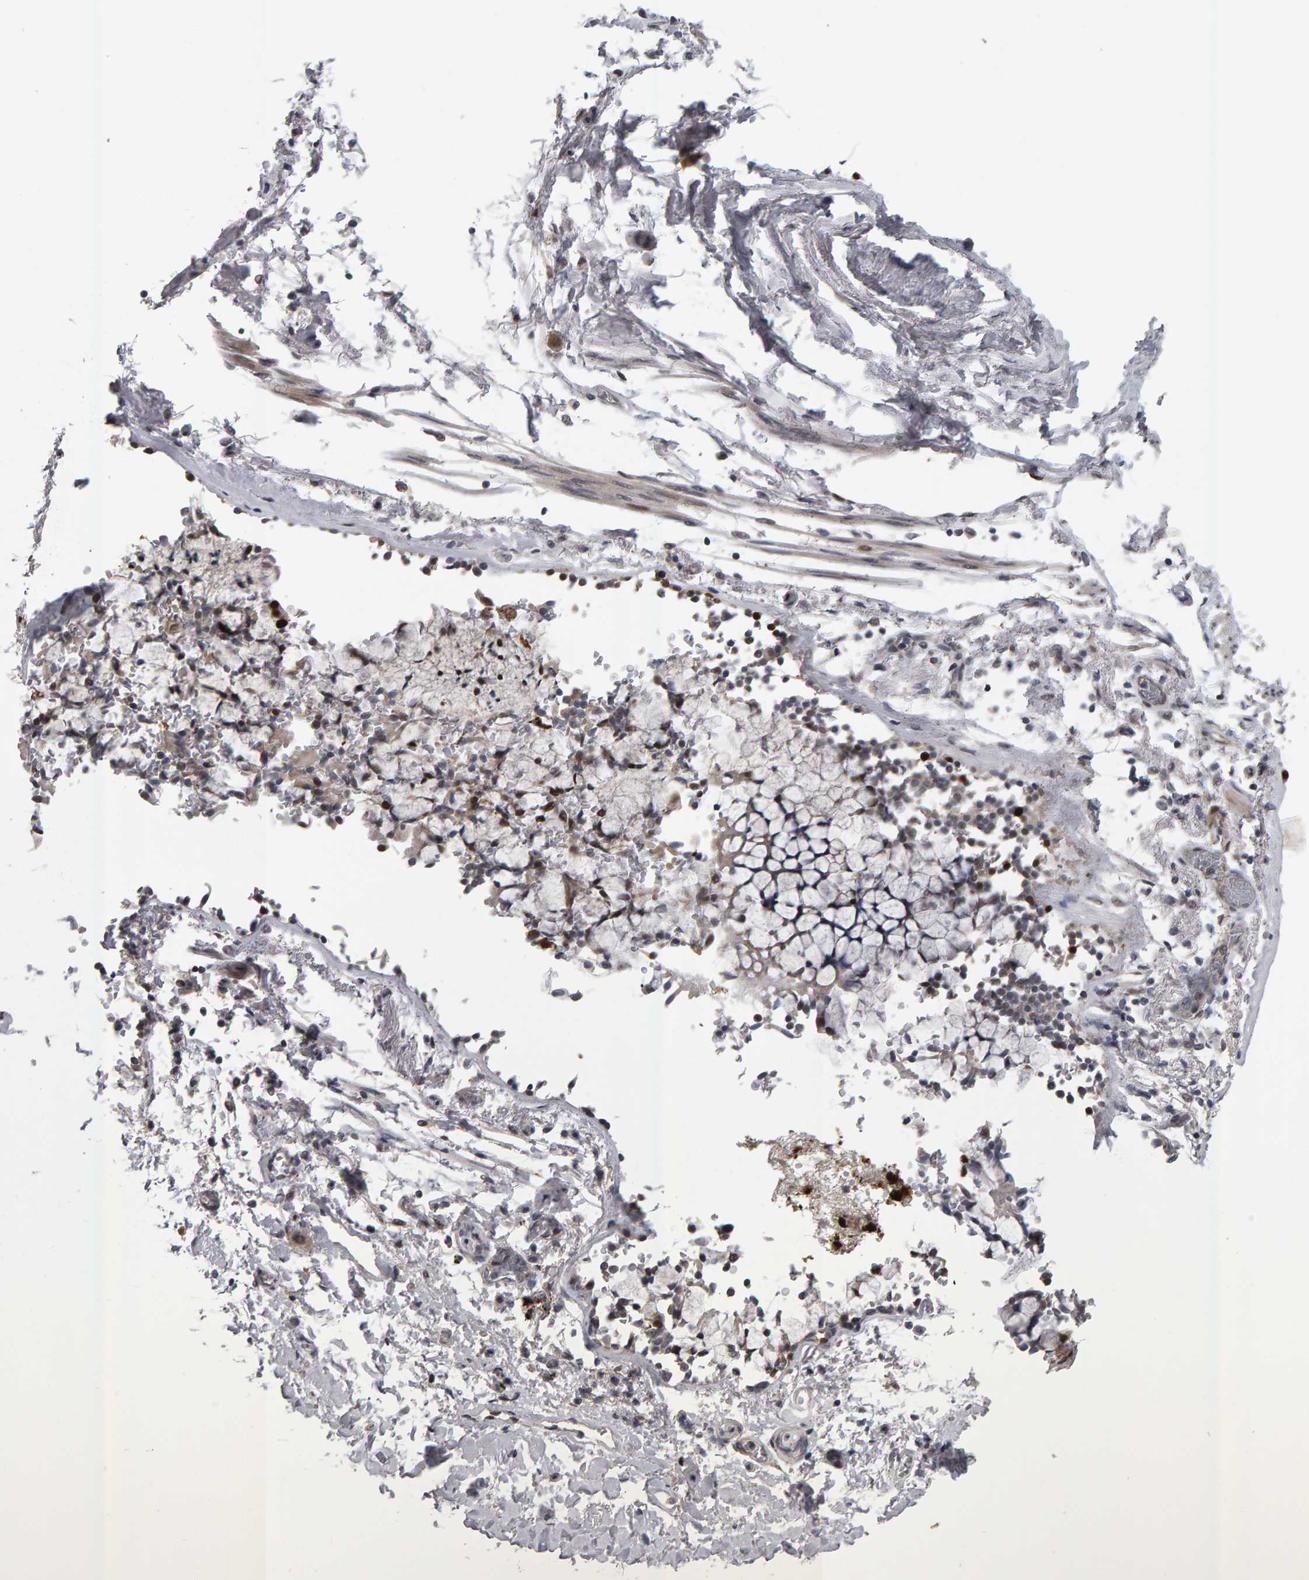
{"staining": {"intensity": "moderate", "quantity": ">75%", "location": "cytoplasmic/membranous,nuclear"}, "tissue": "soft tissue", "cell_type": "Fibroblasts", "image_type": "normal", "snomed": [{"axis": "morphology", "description": "Normal tissue, NOS"}, {"axis": "topography", "description": "Cartilage tissue"}, {"axis": "topography", "description": "Lung"}], "caption": "Immunohistochemical staining of normal soft tissue exhibits moderate cytoplasmic/membranous,nuclear protein staining in approximately >75% of fibroblasts.", "gene": "IPO8", "patient": {"sex": "female", "age": 77}}